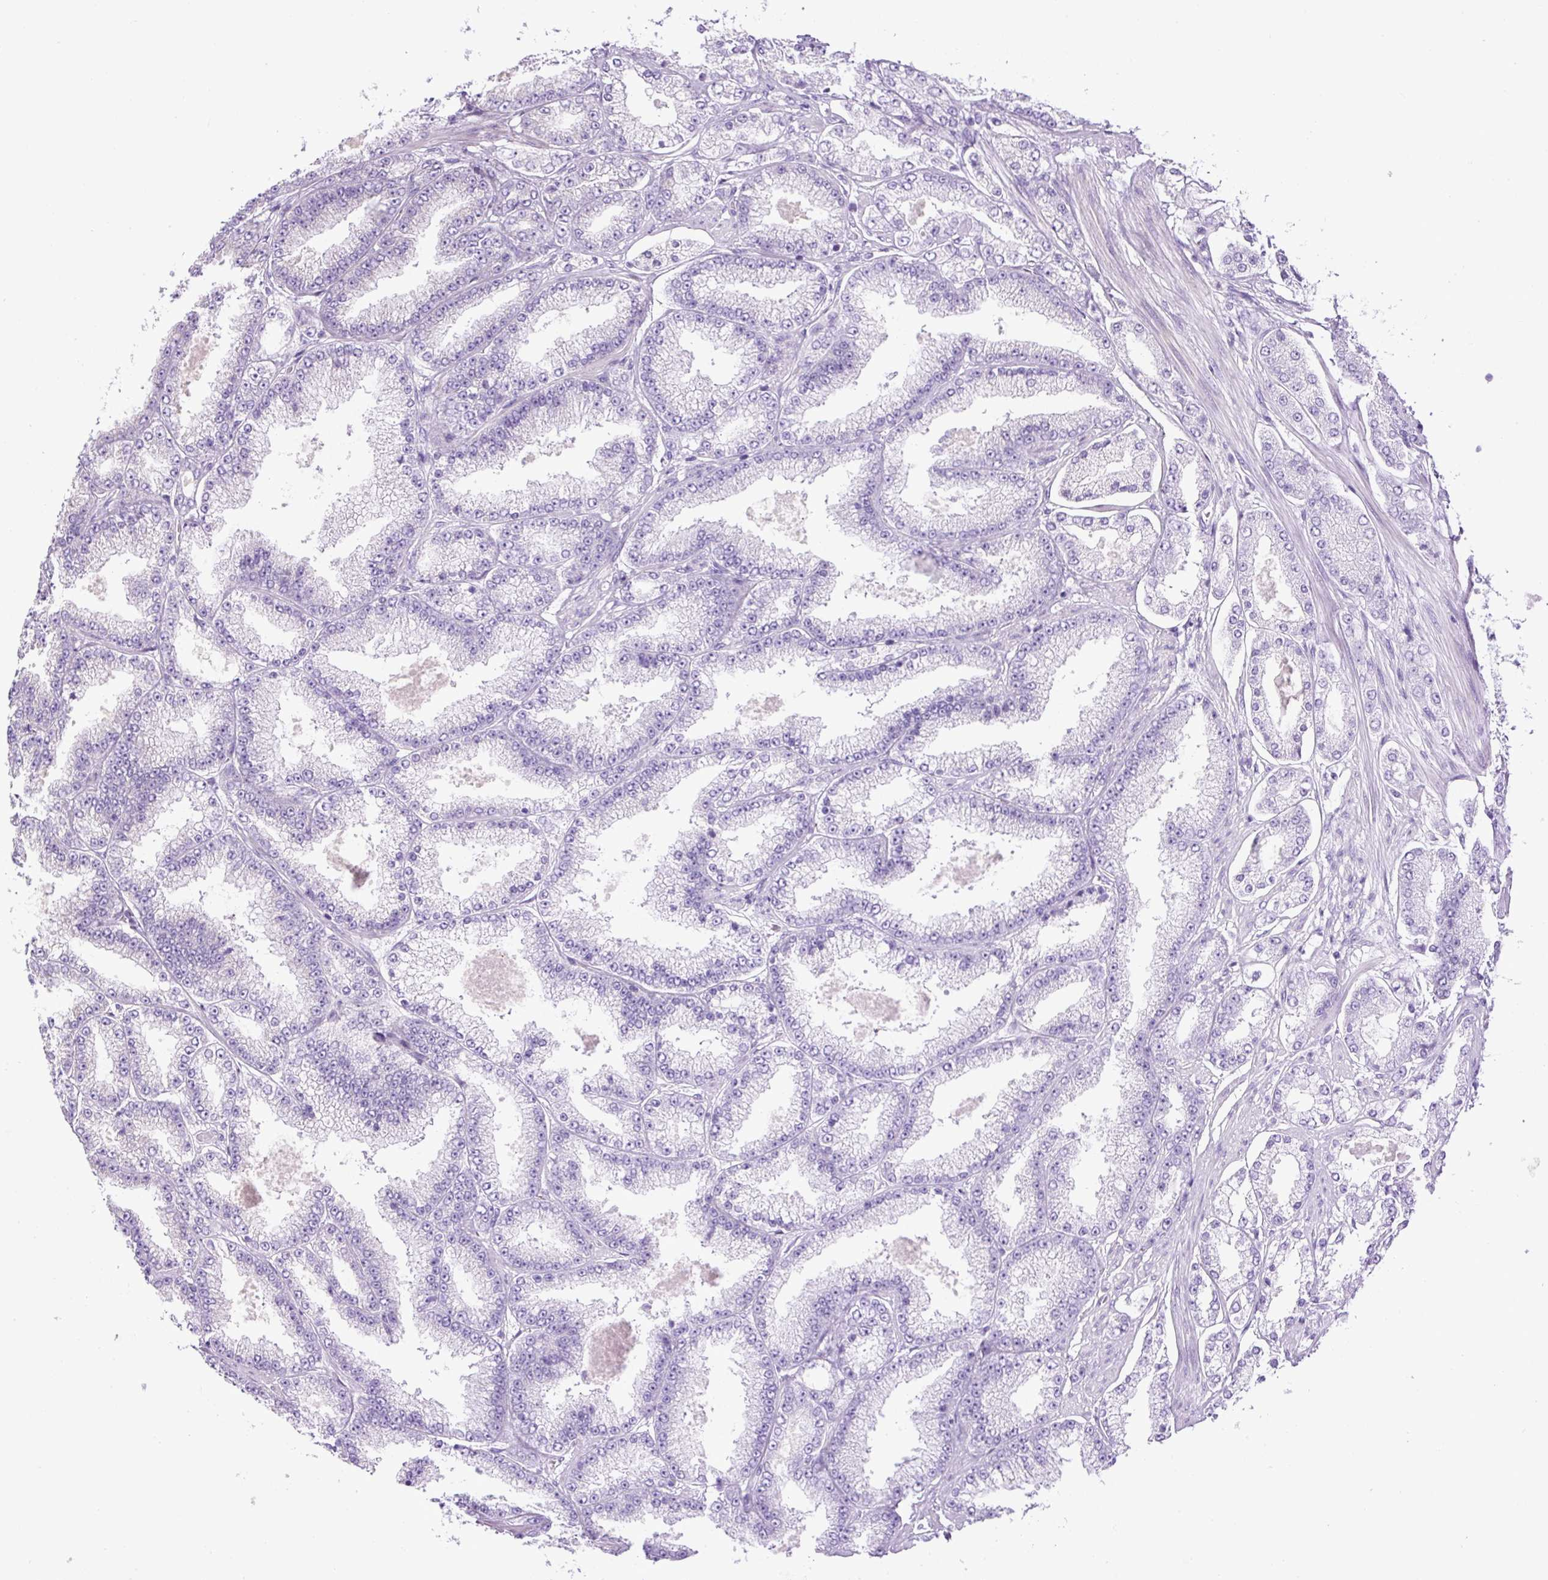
{"staining": {"intensity": "negative", "quantity": "none", "location": "none"}, "tissue": "prostate cancer", "cell_type": "Tumor cells", "image_type": "cancer", "snomed": [{"axis": "morphology", "description": "Adenocarcinoma, High grade"}, {"axis": "topography", "description": "Prostate"}], "caption": "Human prostate adenocarcinoma (high-grade) stained for a protein using immunohistochemistry (IHC) exhibits no staining in tumor cells.", "gene": "ZNF547", "patient": {"sex": "male", "age": 68}}